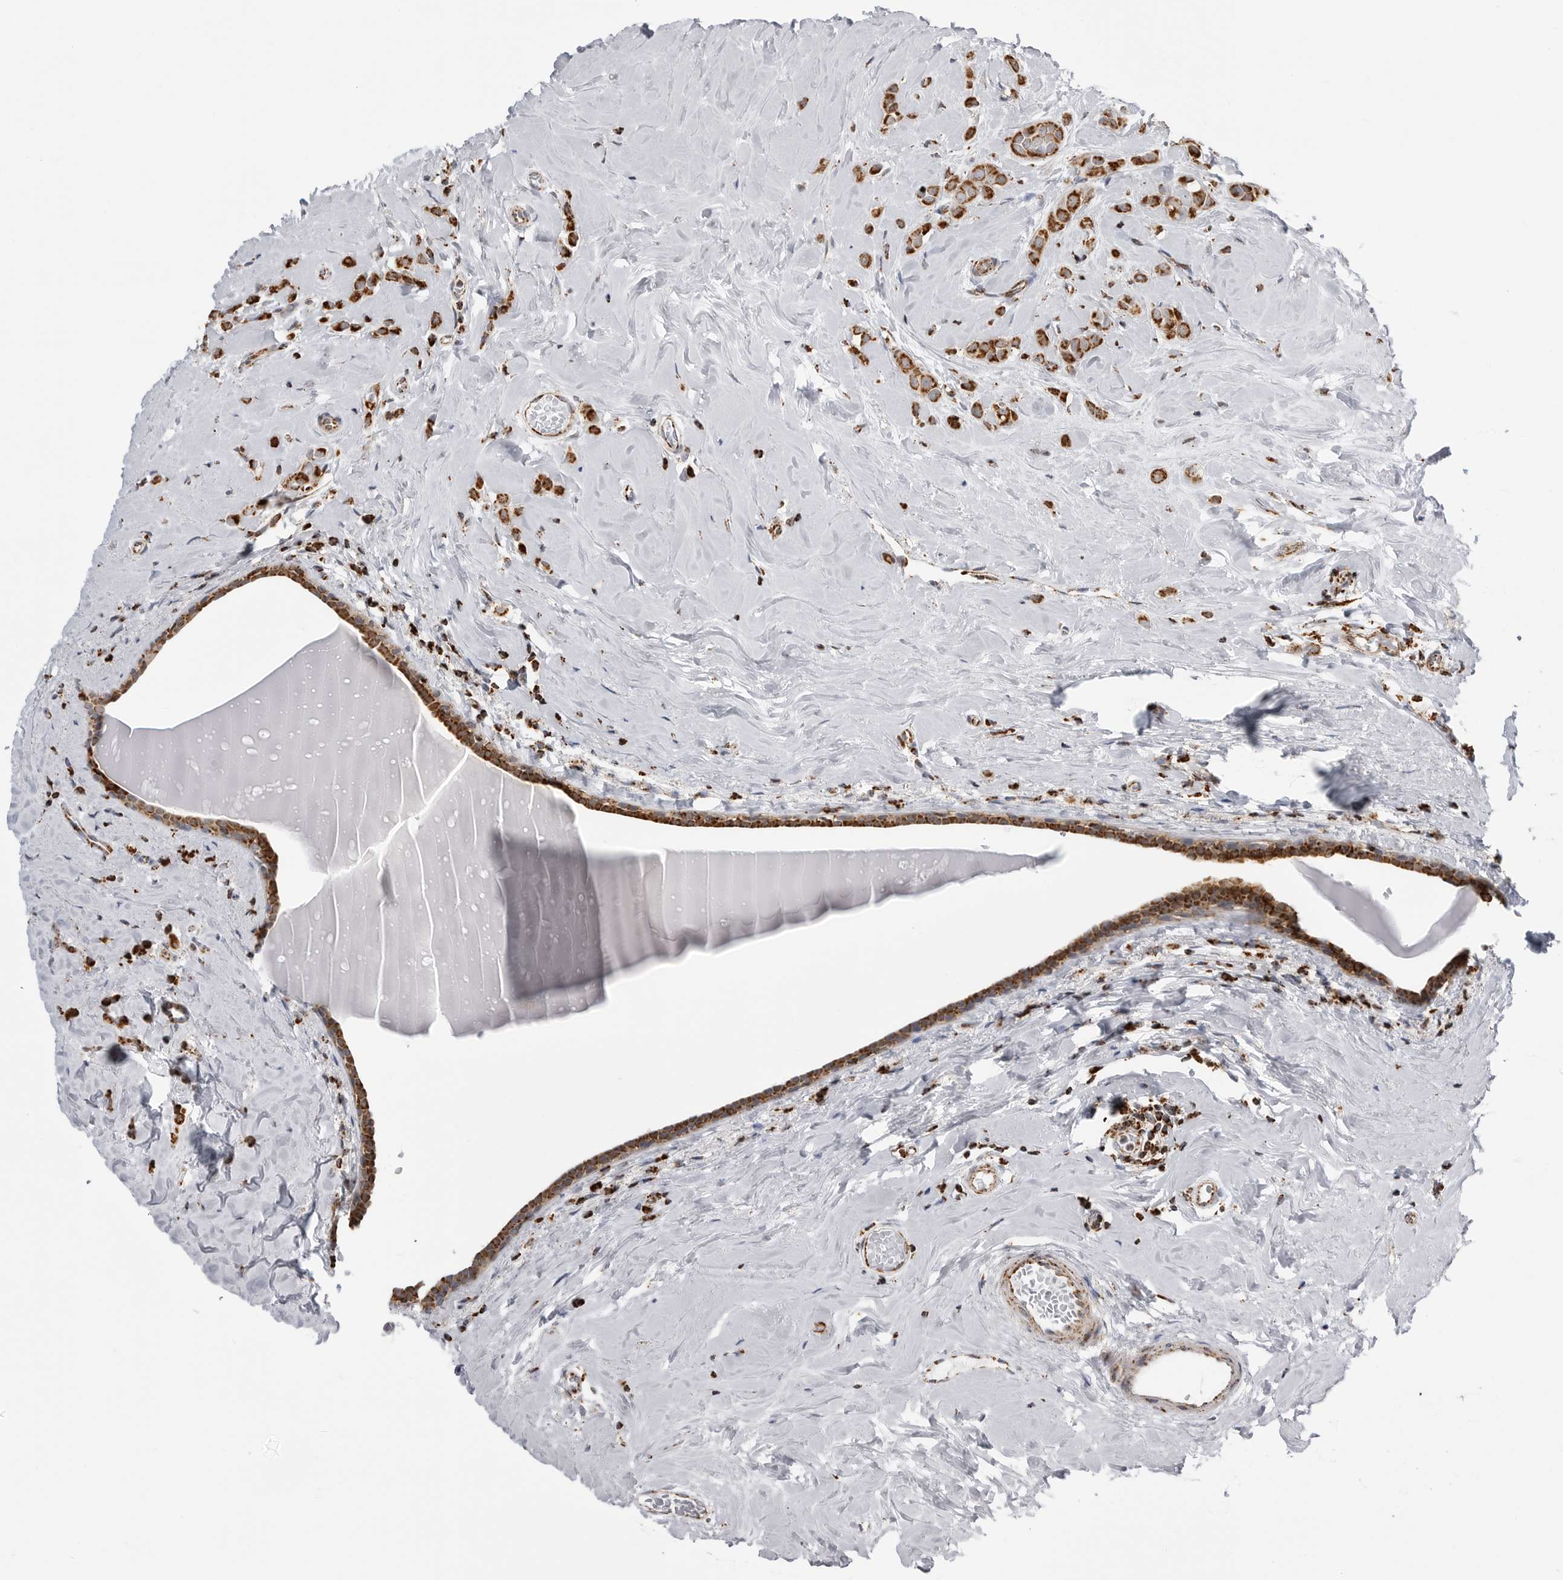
{"staining": {"intensity": "strong", "quantity": ">75%", "location": "cytoplasmic/membranous"}, "tissue": "breast cancer", "cell_type": "Tumor cells", "image_type": "cancer", "snomed": [{"axis": "morphology", "description": "Lobular carcinoma"}, {"axis": "topography", "description": "Breast"}], "caption": "This is an image of immunohistochemistry staining of lobular carcinoma (breast), which shows strong positivity in the cytoplasmic/membranous of tumor cells.", "gene": "COX5A", "patient": {"sex": "female", "age": 47}}